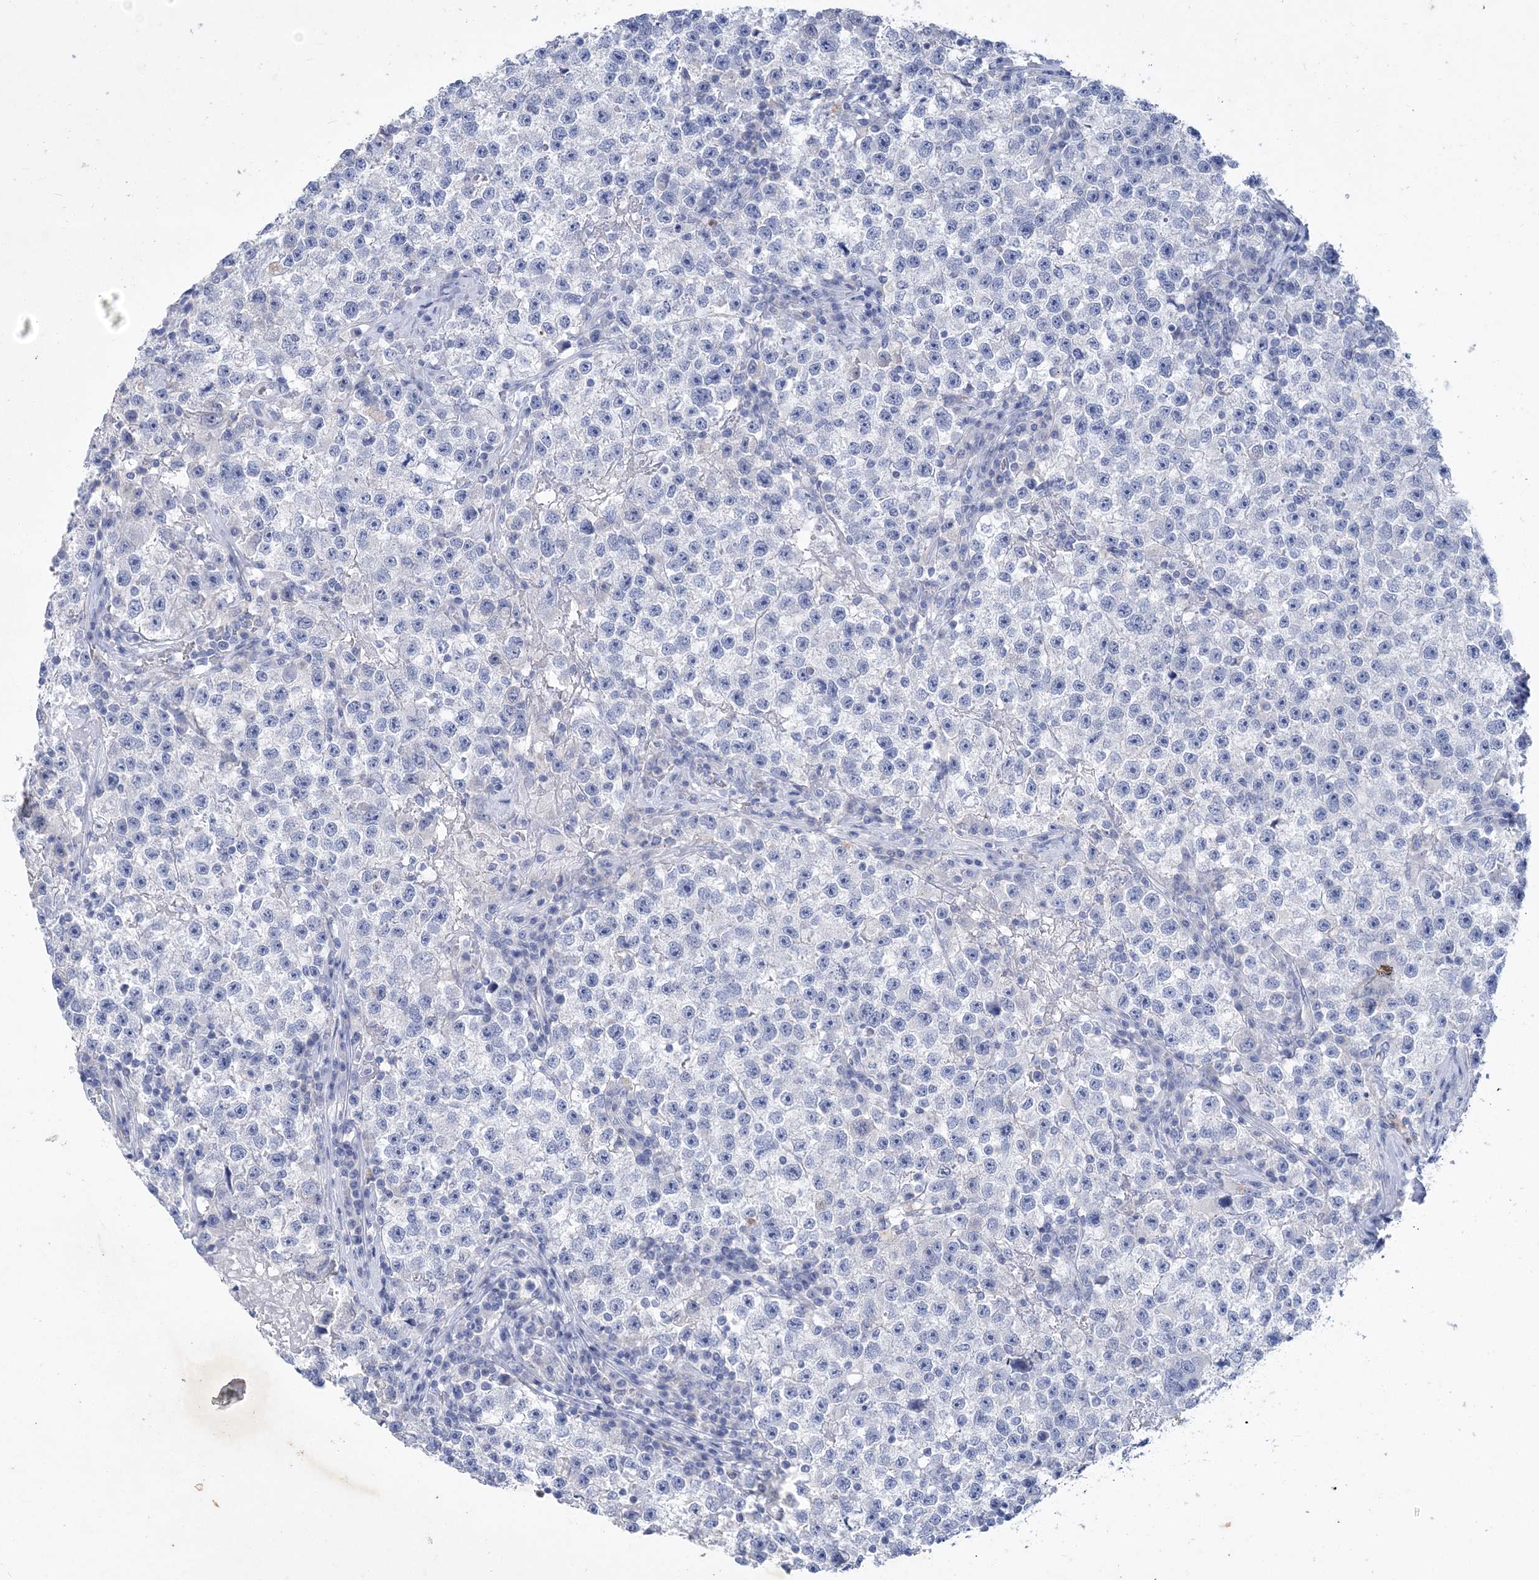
{"staining": {"intensity": "negative", "quantity": "none", "location": "none"}, "tissue": "testis cancer", "cell_type": "Tumor cells", "image_type": "cancer", "snomed": [{"axis": "morphology", "description": "Seminoma, NOS"}, {"axis": "topography", "description": "Testis"}], "caption": "A micrograph of human testis seminoma is negative for staining in tumor cells.", "gene": "COPS8", "patient": {"sex": "male", "age": 22}}